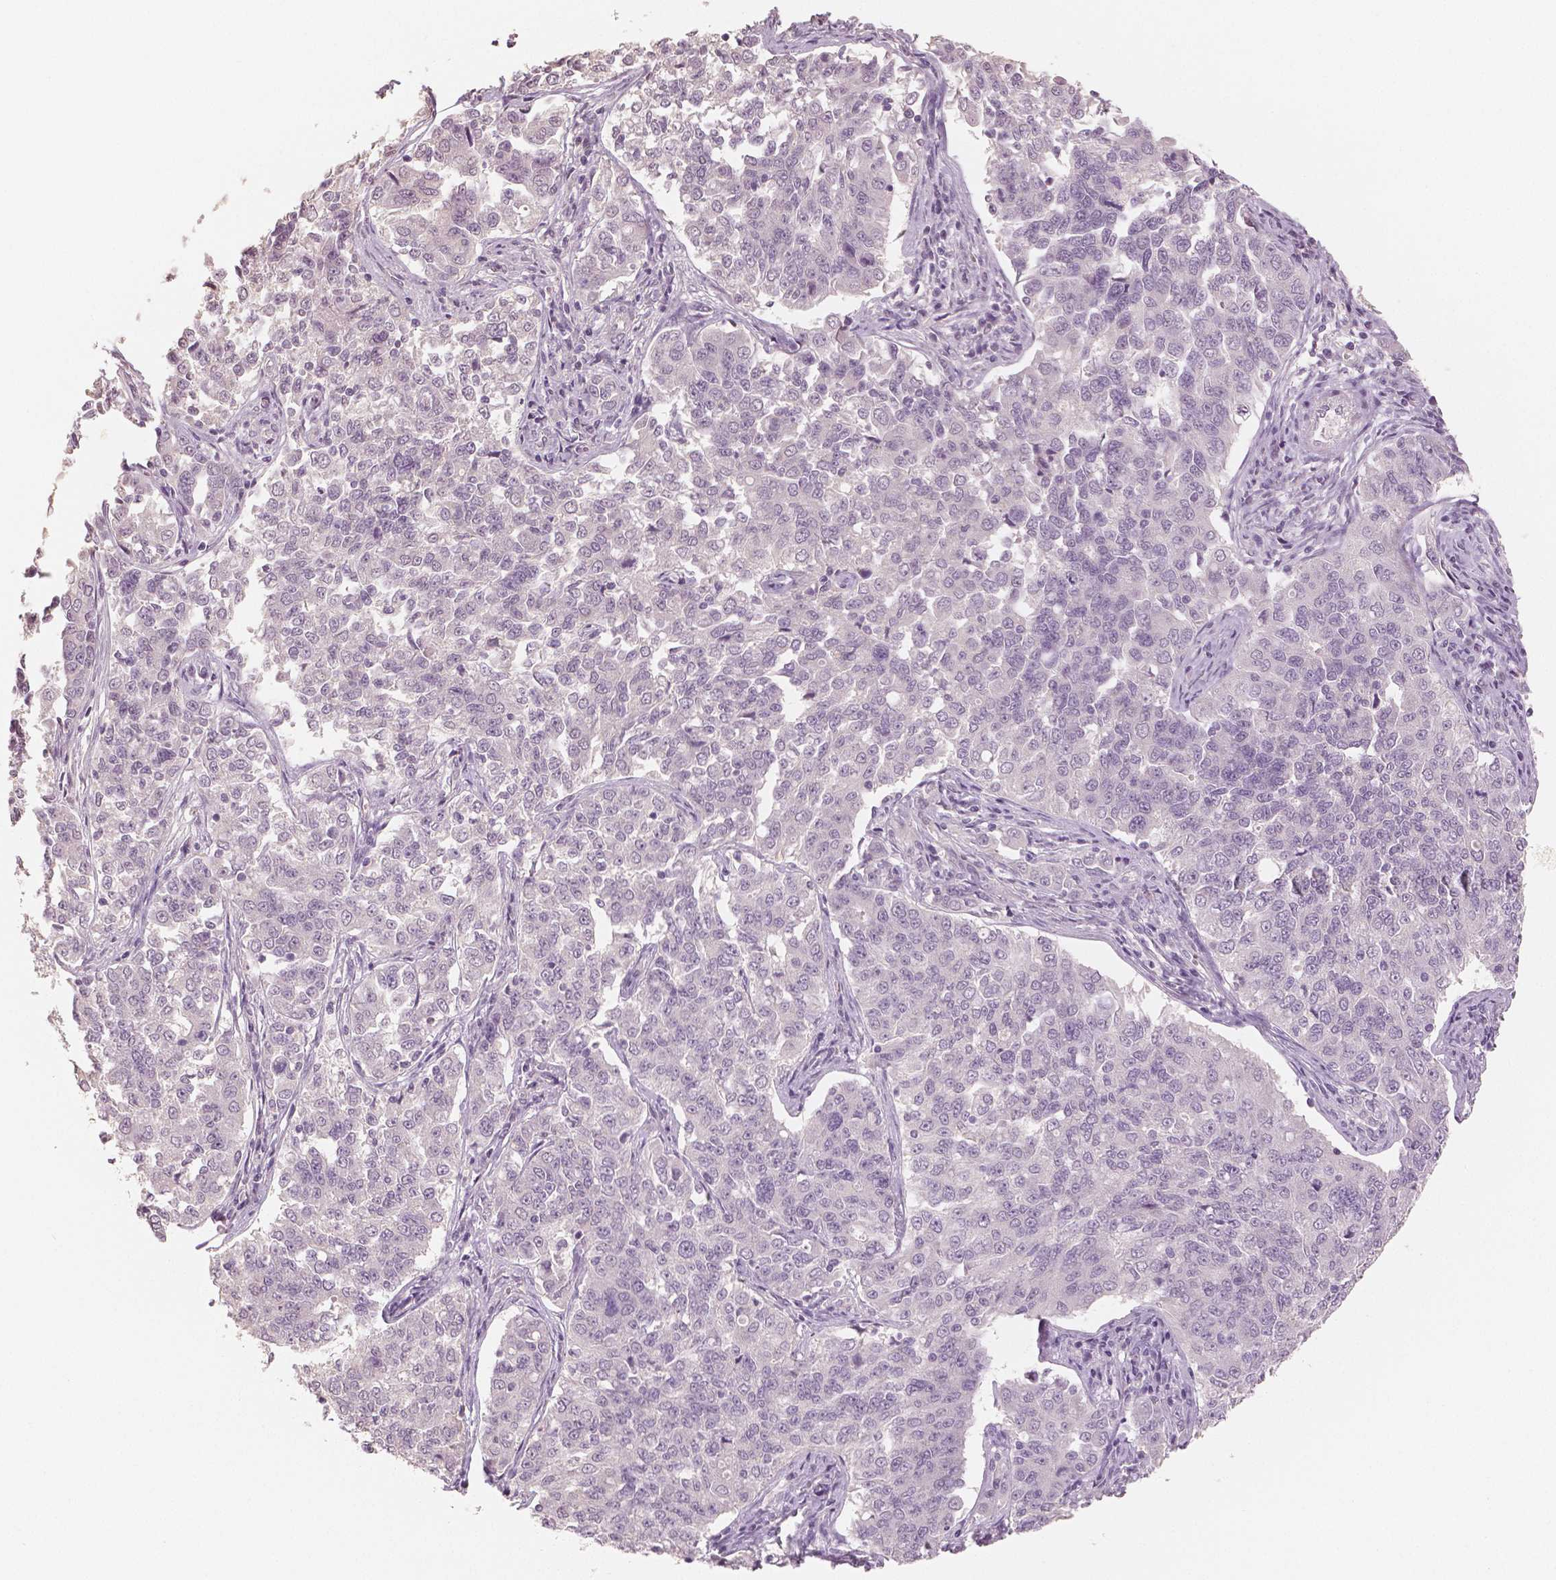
{"staining": {"intensity": "negative", "quantity": "none", "location": "none"}, "tissue": "endometrial cancer", "cell_type": "Tumor cells", "image_type": "cancer", "snomed": [{"axis": "morphology", "description": "Adenocarcinoma, NOS"}, {"axis": "topography", "description": "Endometrium"}], "caption": "This is an immunohistochemistry (IHC) micrograph of human endometrial cancer (adenocarcinoma). There is no positivity in tumor cells.", "gene": "NECAB2", "patient": {"sex": "female", "age": 43}}